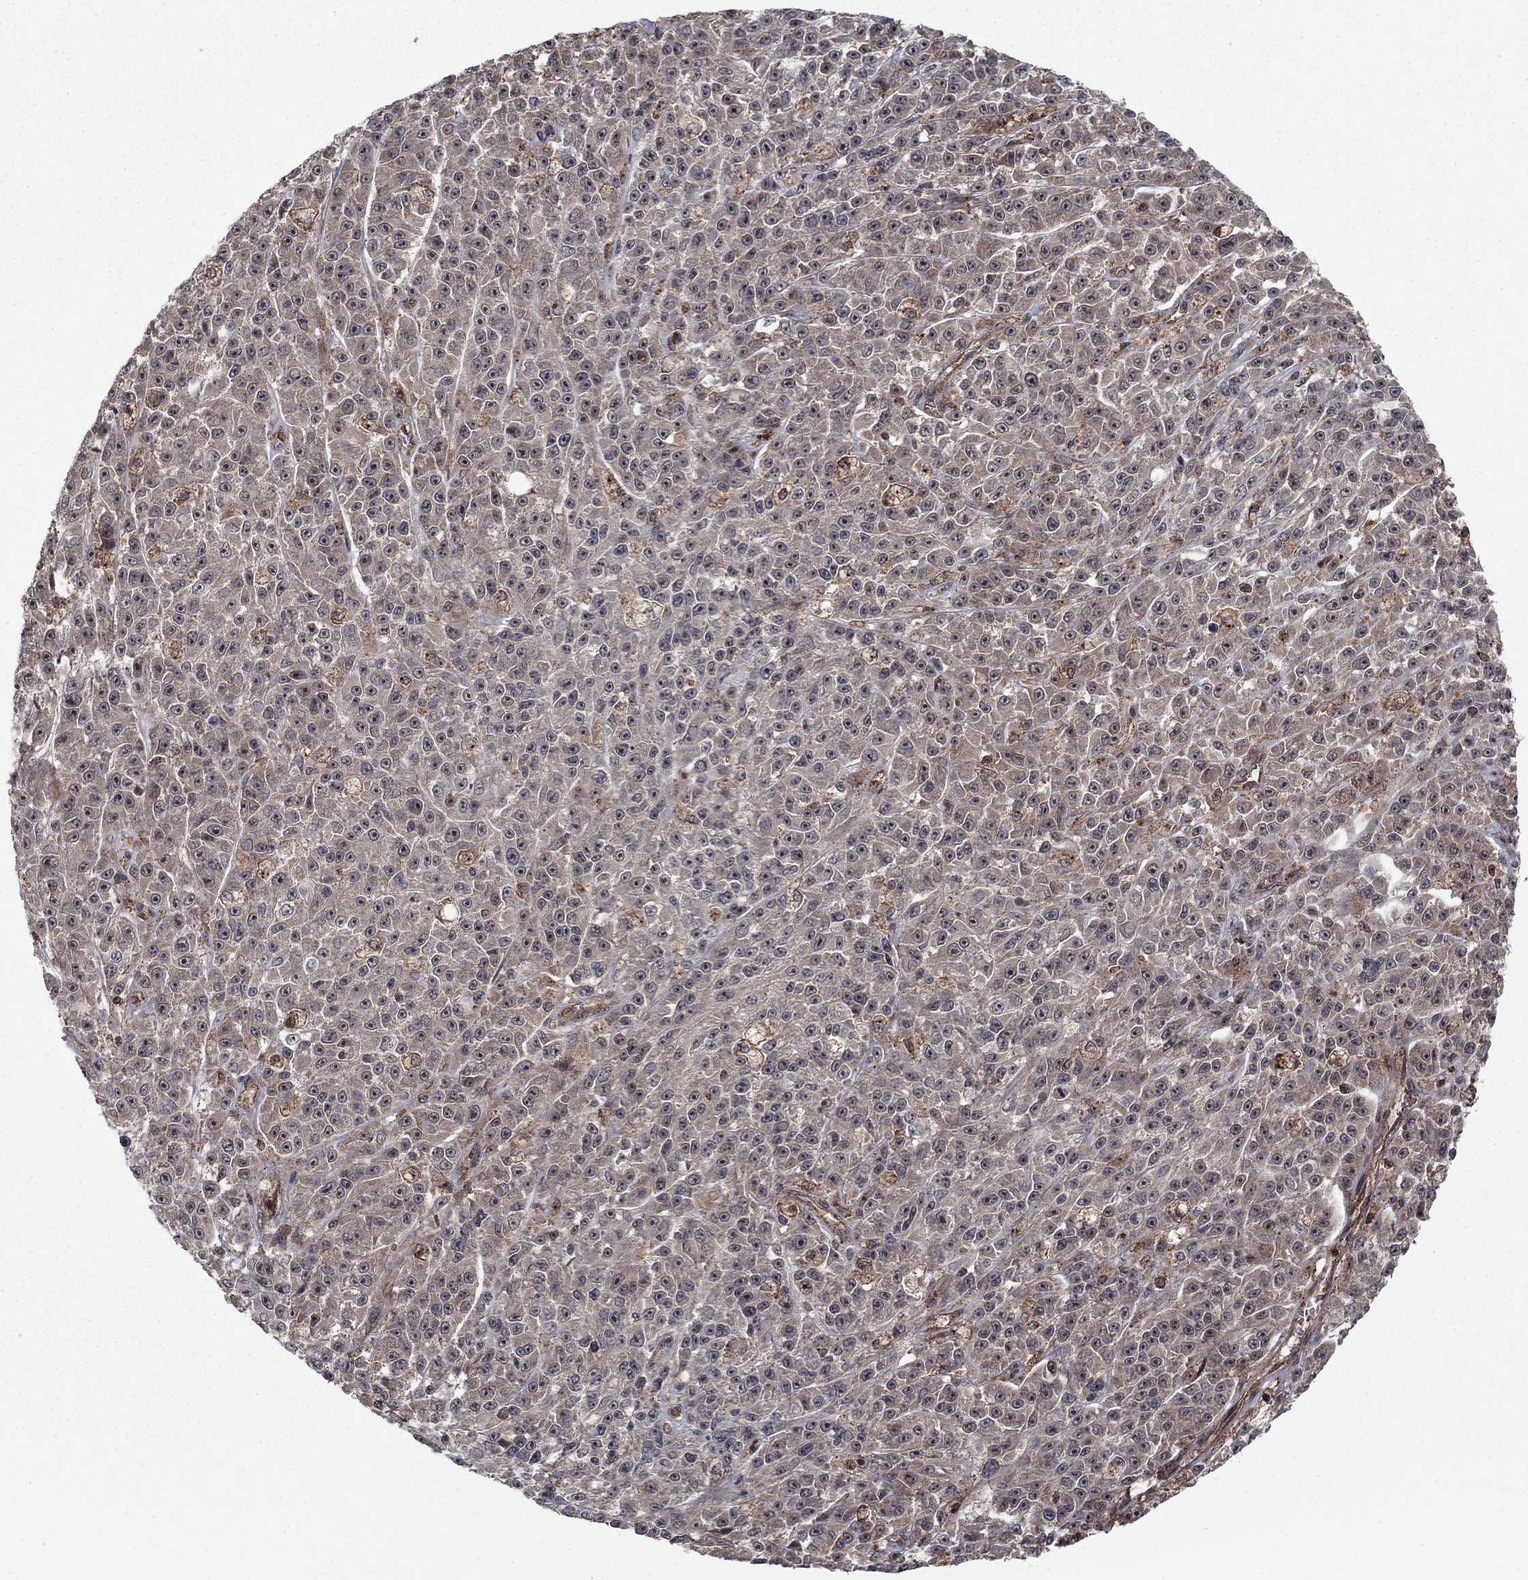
{"staining": {"intensity": "negative", "quantity": "none", "location": "none"}, "tissue": "melanoma", "cell_type": "Tumor cells", "image_type": "cancer", "snomed": [{"axis": "morphology", "description": "Malignant melanoma, NOS"}, {"axis": "topography", "description": "Skin"}], "caption": "High magnification brightfield microscopy of malignant melanoma stained with DAB (brown) and counterstained with hematoxylin (blue): tumor cells show no significant staining.", "gene": "IFI35", "patient": {"sex": "female", "age": 58}}